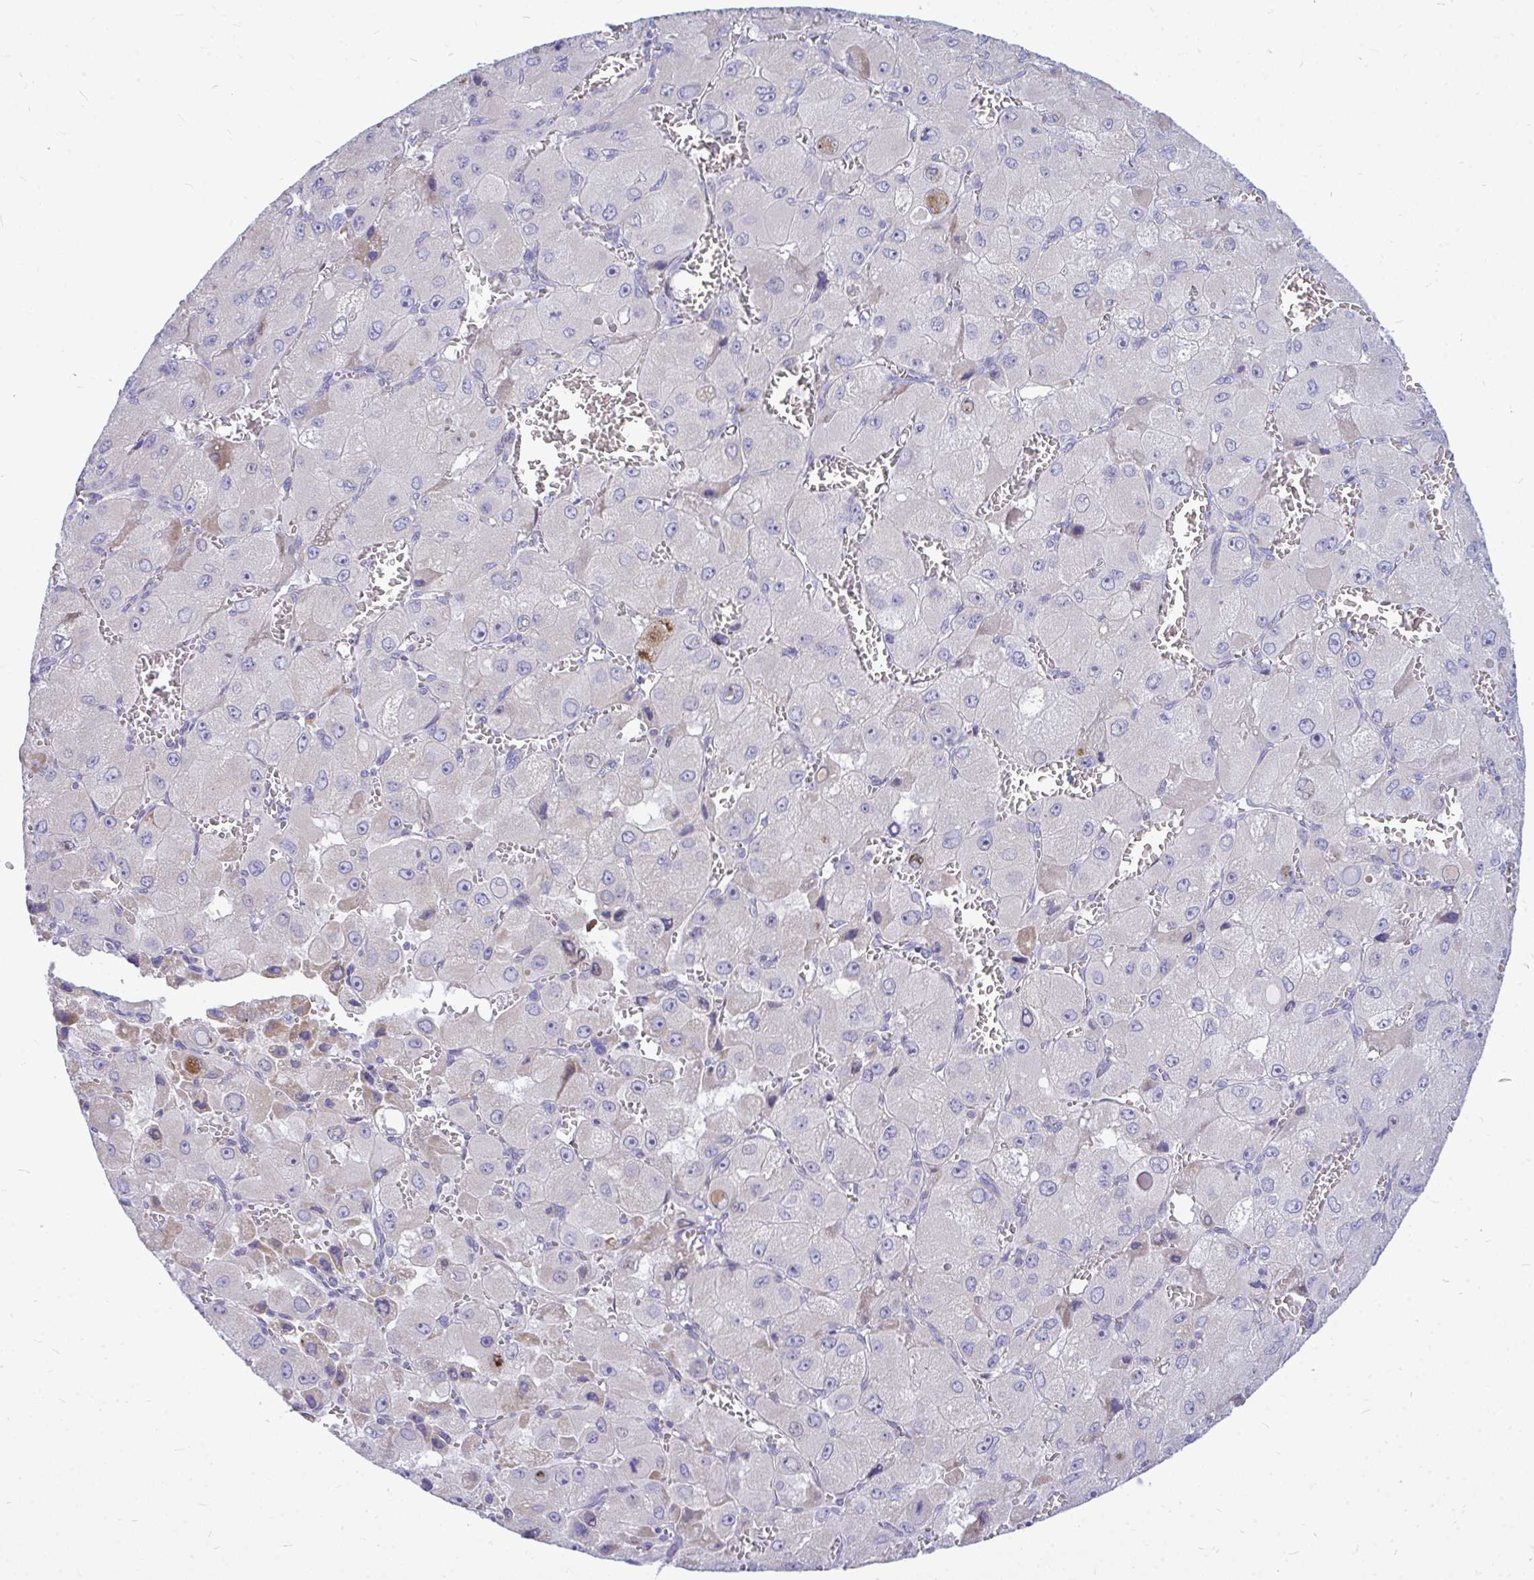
{"staining": {"intensity": "weak", "quantity": "<25%", "location": "cytoplasmic/membranous"}, "tissue": "liver cancer", "cell_type": "Tumor cells", "image_type": "cancer", "snomed": [{"axis": "morphology", "description": "Carcinoma, Hepatocellular, NOS"}, {"axis": "topography", "description": "Liver"}], "caption": "A high-resolution micrograph shows immunohistochemistry (IHC) staining of liver cancer (hepatocellular carcinoma), which shows no significant expression in tumor cells.", "gene": "ZSCAN25", "patient": {"sex": "male", "age": 27}}